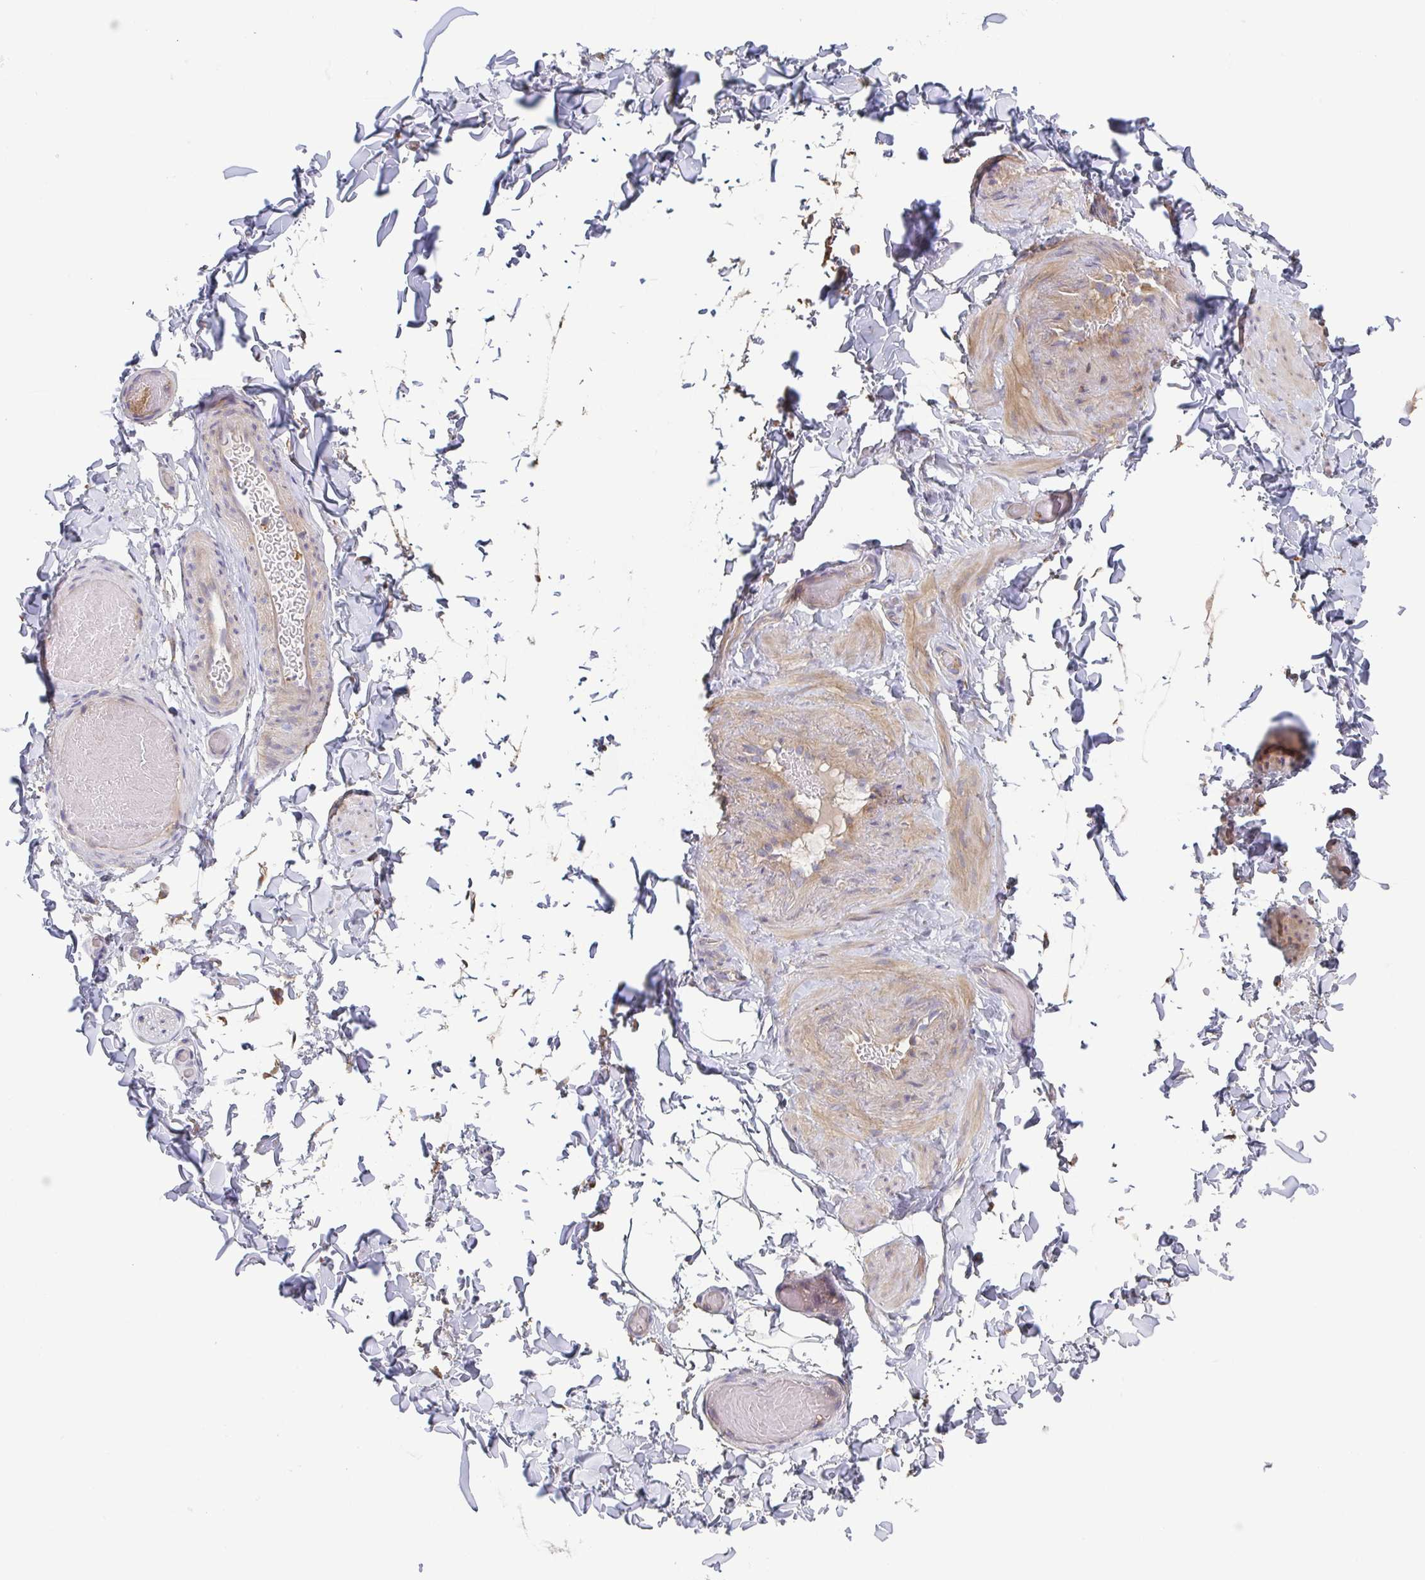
{"staining": {"intensity": "negative", "quantity": "none", "location": "none"}, "tissue": "adipose tissue", "cell_type": "Adipocytes", "image_type": "normal", "snomed": [{"axis": "morphology", "description": "Normal tissue, NOS"}, {"axis": "topography", "description": "Soft tissue"}, {"axis": "topography", "description": "Adipose tissue"}, {"axis": "topography", "description": "Vascular tissue"}, {"axis": "topography", "description": "Peripheral nerve tissue"}], "caption": "A photomicrograph of human adipose tissue is negative for staining in adipocytes. (DAB (3,3'-diaminobenzidine) IHC, high magnification).", "gene": "TUFT1", "patient": {"sex": "male", "age": 29}}